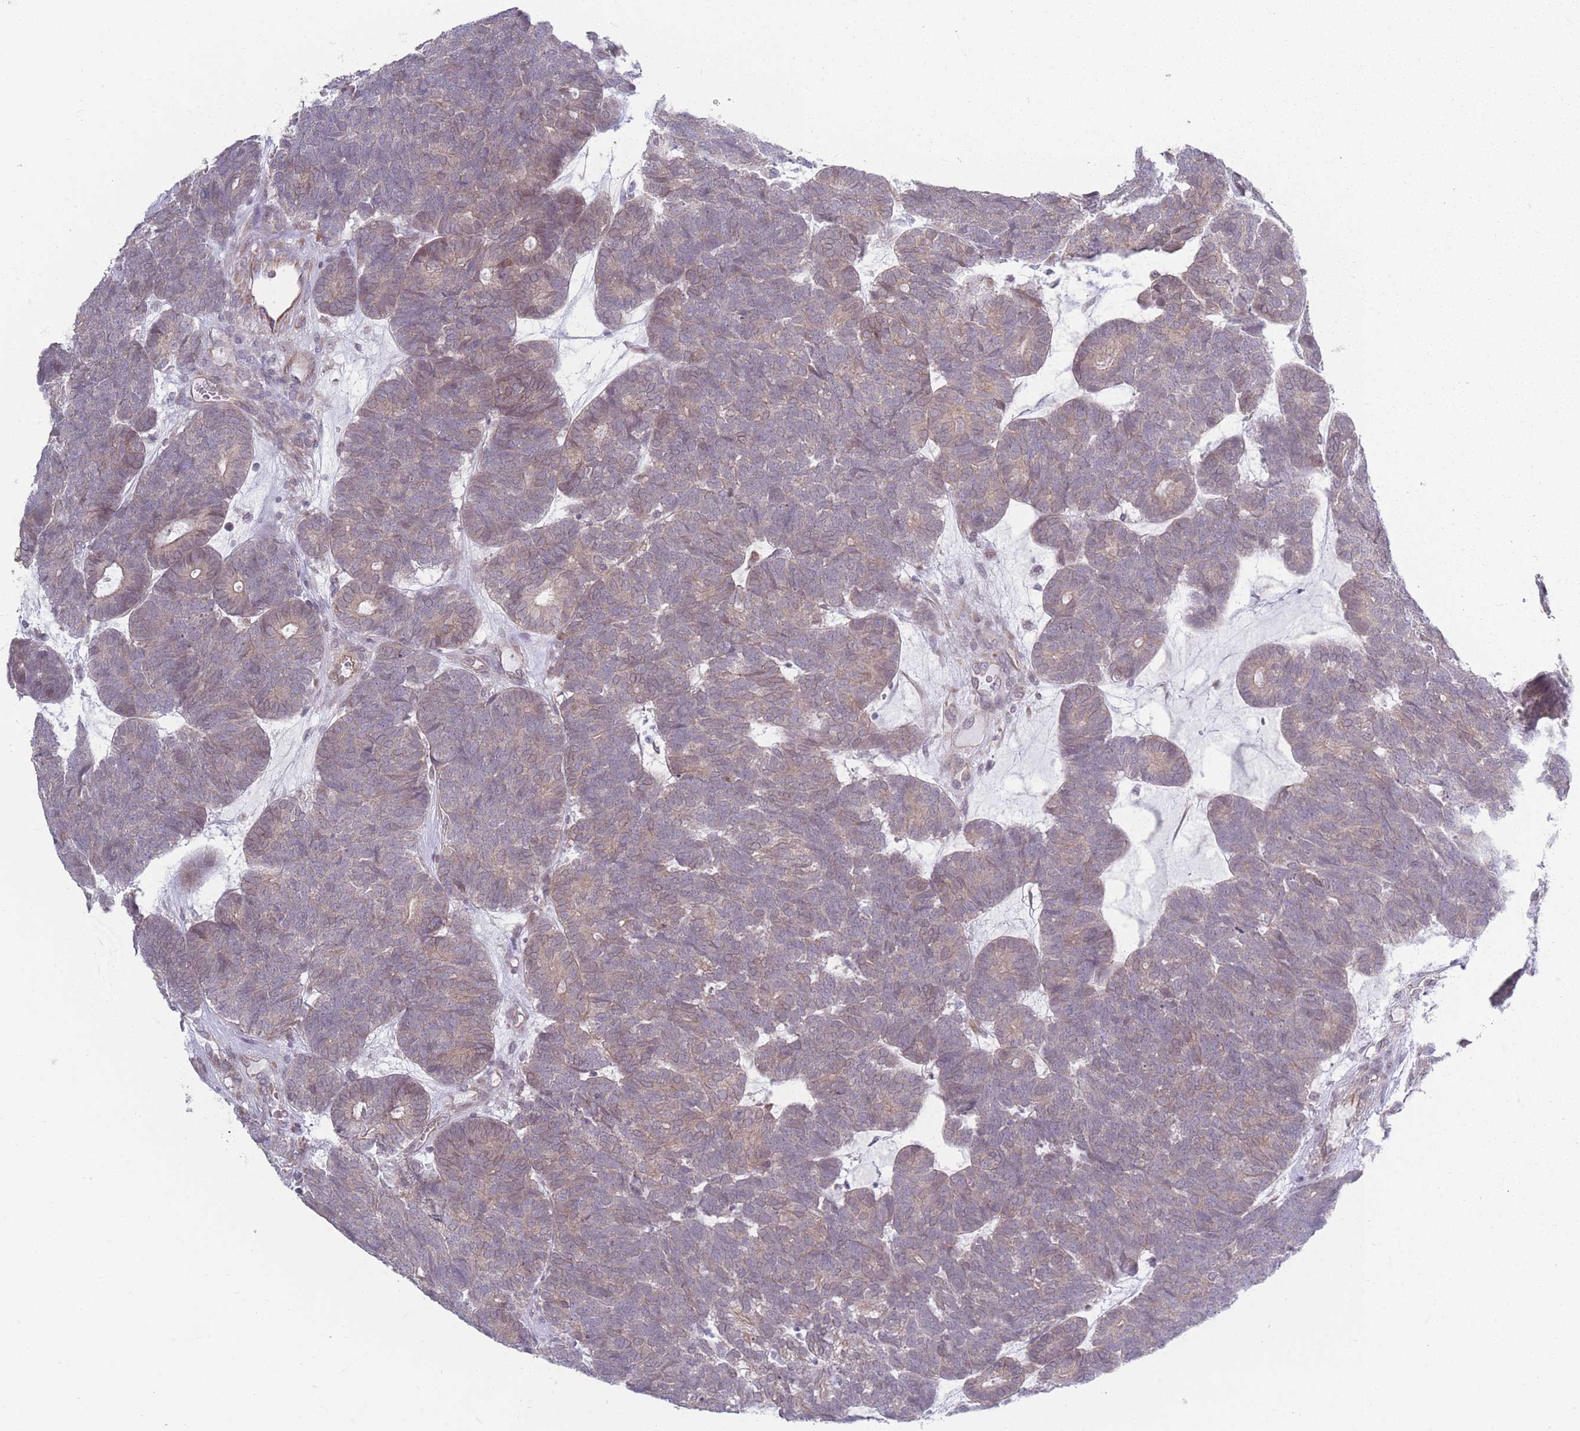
{"staining": {"intensity": "weak", "quantity": "<25%", "location": "cytoplasmic/membranous"}, "tissue": "head and neck cancer", "cell_type": "Tumor cells", "image_type": "cancer", "snomed": [{"axis": "morphology", "description": "Adenocarcinoma, NOS"}, {"axis": "topography", "description": "Head-Neck"}], "caption": "Immunohistochemistry of human head and neck adenocarcinoma shows no positivity in tumor cells. (Brightfield microscopy of DAB (3,3'-diaminobenzidine) IHC at high magnification).", "gene": "VRK2", "patient": {"sex": "female", "age": 81}}